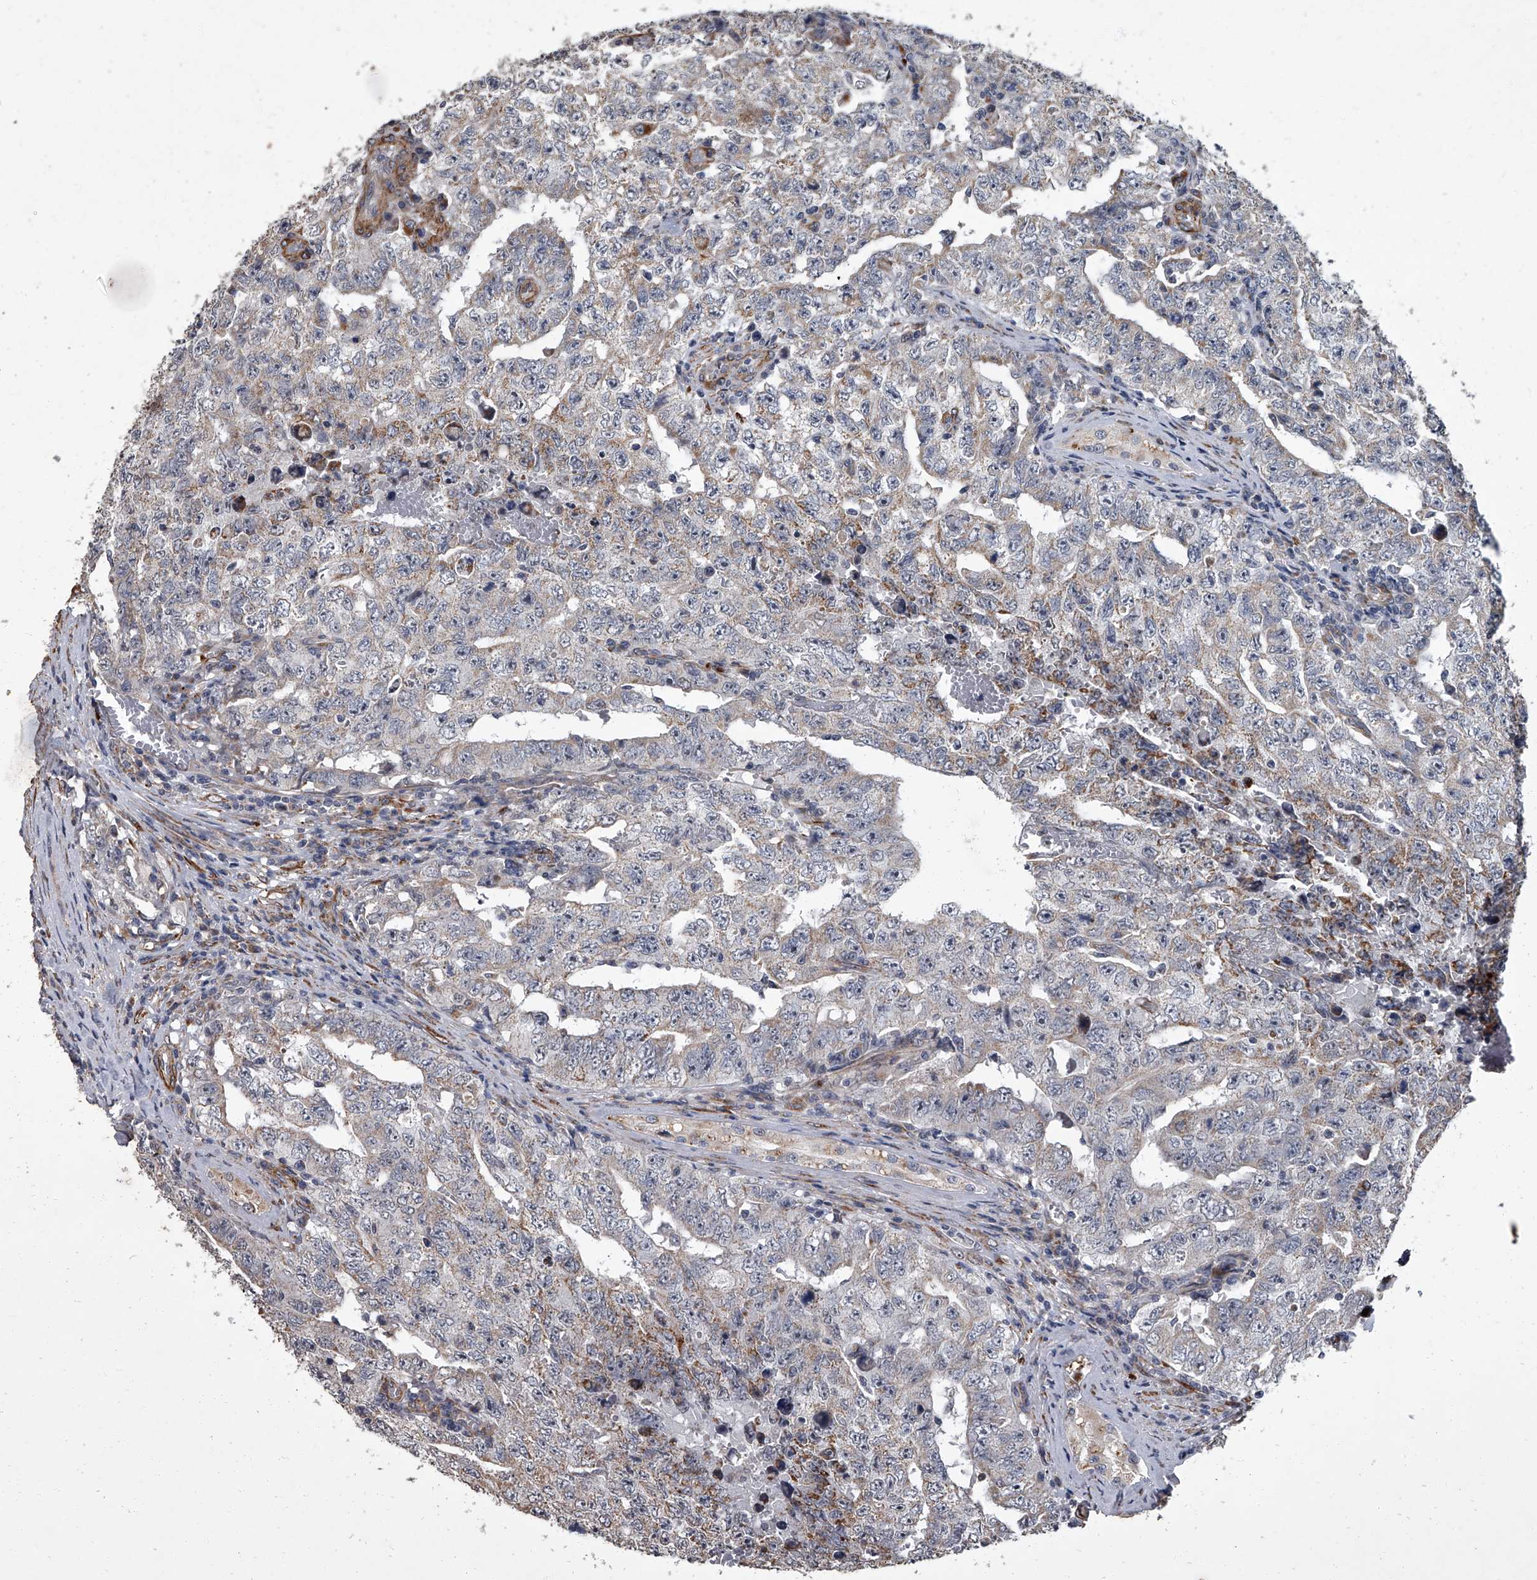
{"staining": {"intensity": "weak", "quantity": "25%-75%", "location": "cytoplasmic/membranous"}, "tissue": "testis cancer", "cell_type": "Tumor cells", "image_type": "cancer", "snomed": [{"axis": "morphology", "description": "Carcinoma, Embryonal, NOS"}, {"axis": "topography", "description": "Testis"}], "caption": "Brown immunohistochemical staining in testis cancer (embryonal carcinoma) demonstrates weak cytoplasmic/membranous expression in approximately 25%-75% of tumor cells. (DAB = brown stain, brightfield microscopy at high magnification).", "gene": "SIRT4", "patient": {"sex": "male", "age": 26}}